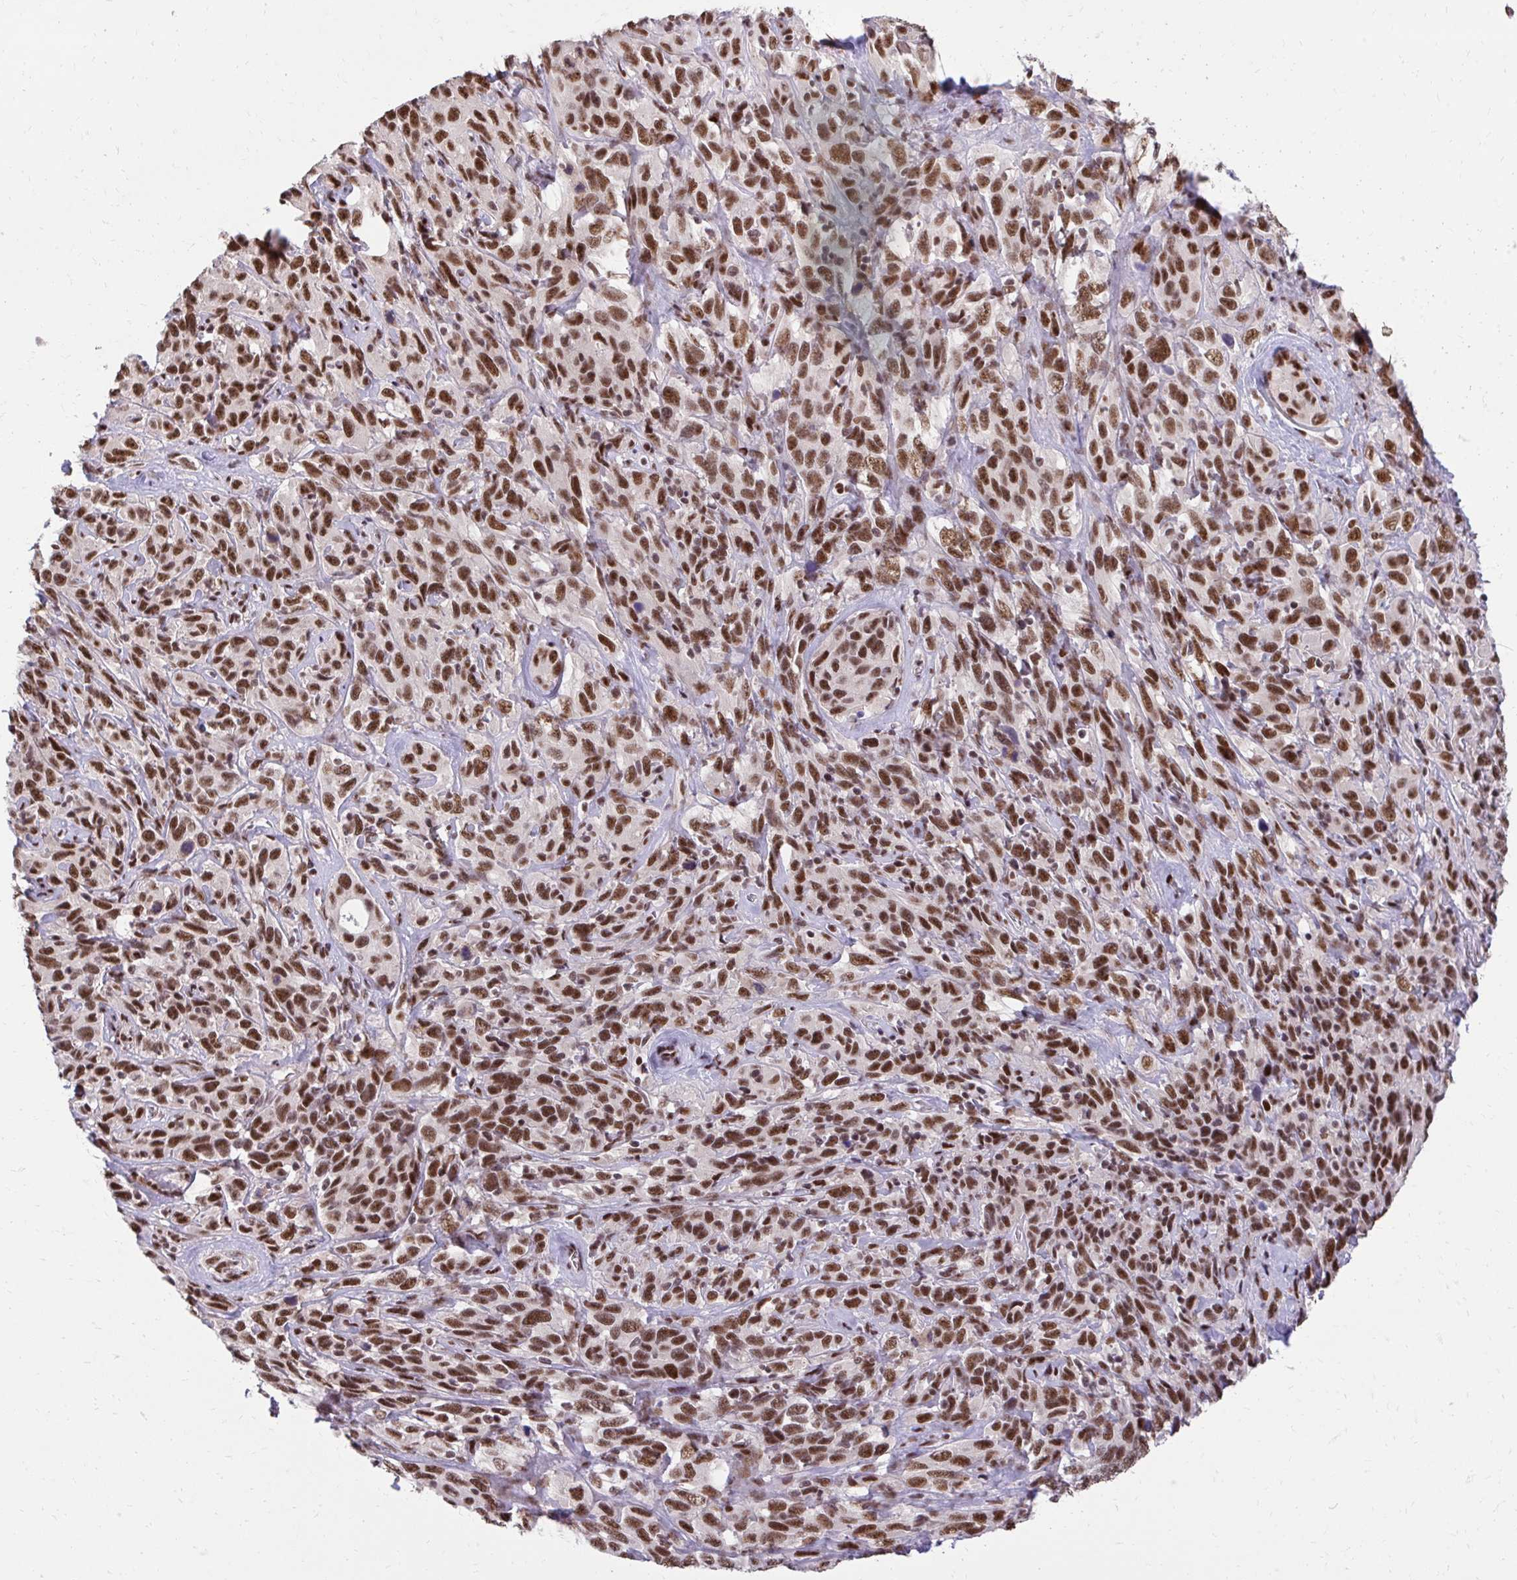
{"staining": {"intensity": "strong", "quantity": ">75%", "location": "nuclear"}, "tissue": "cervical cancer", "cell_type": "Tumor cells", "image_type": "cancer", "snomed": [{"axis": "morphology", "description": "Normal tissue, NOS"}, {"axis": "morphology", "description": "Squamous cell carcinoma, NOS"}, {"axis": "topography", "description": "Cervix"}], "caption": "IHC photomicrograph of neoplastic tissue: human cervical cancer (squamous cell carcinoma) stained using immunohistochemistry reveals high levels of strong protein expression localized specifically in the nuclear of tumor cells, appearing as a nuclear brown color.", "gene": "SYNE4", "patient": {"sex": "female", "age": 51}}